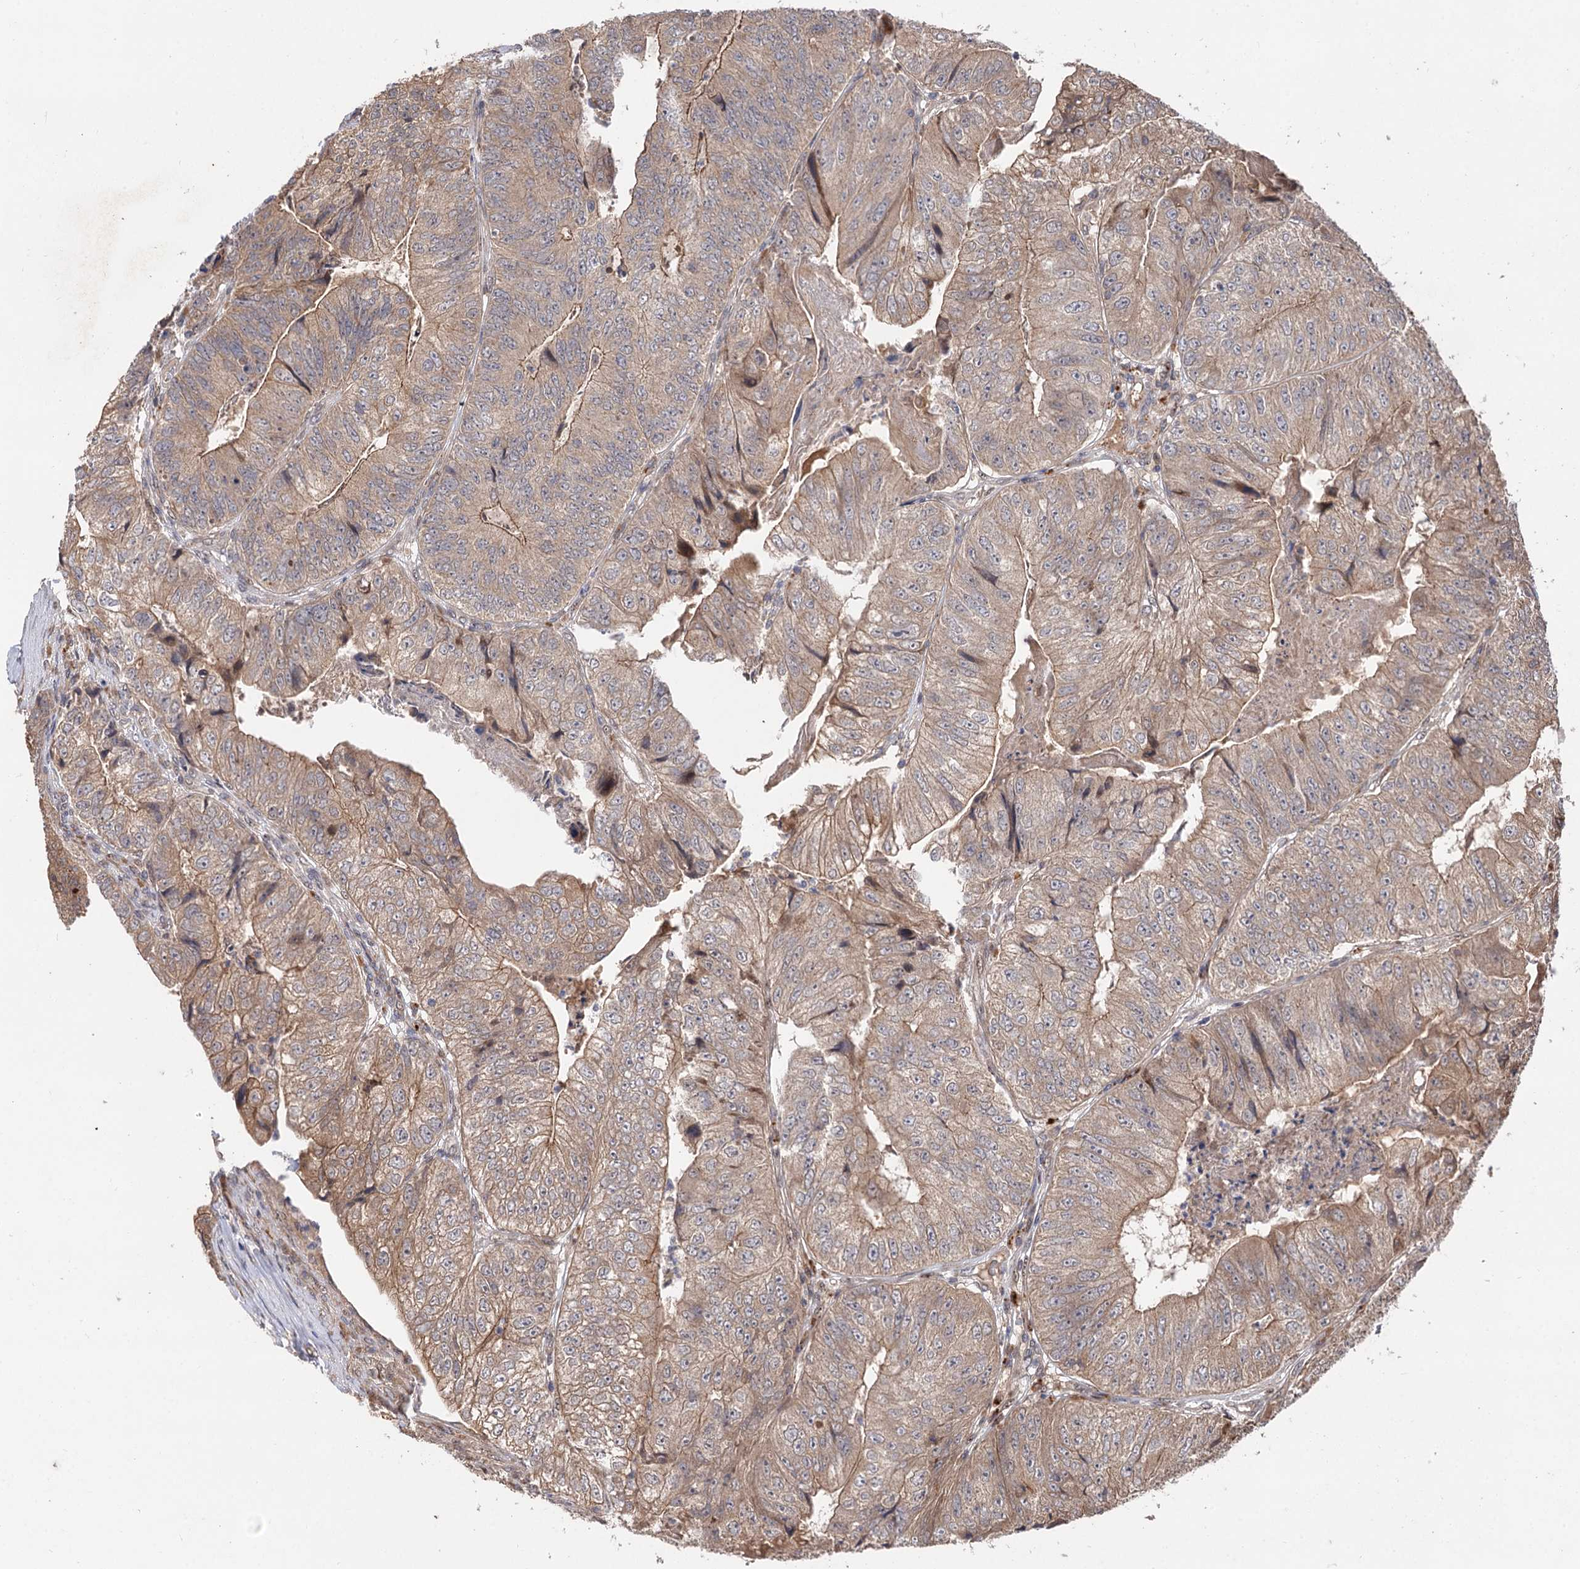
{"staining": {"intensity": "moderate", "quantity": "25%-75%", "location": "cytoplasmic/membranous"}, "tissue": "colorectal cancer", "cell_type": "Tumor cells", "image_type": "cancer", "snomed": [{"axis": "morphology", "description": "Adenocarcinoma, NOS"}, {"axis": "topography", "description": "Colon"}], "caption": "IHC staining of colorectal cancer (adenocarcinoma), which shows medium levels of moderate cytoplasmic/membranous positivity in approximately 25%-75% of tumor cells indicating moderate cytoplasmic/membranous protein expression. The staining was performed using DAB (3,3'-diaminobenzidine) (brown) for protein detection and nuclei were counterstained in hematoxylin (blue).", "gene": "FBXW8", "patient": {"sex": "female", "age": 67}}